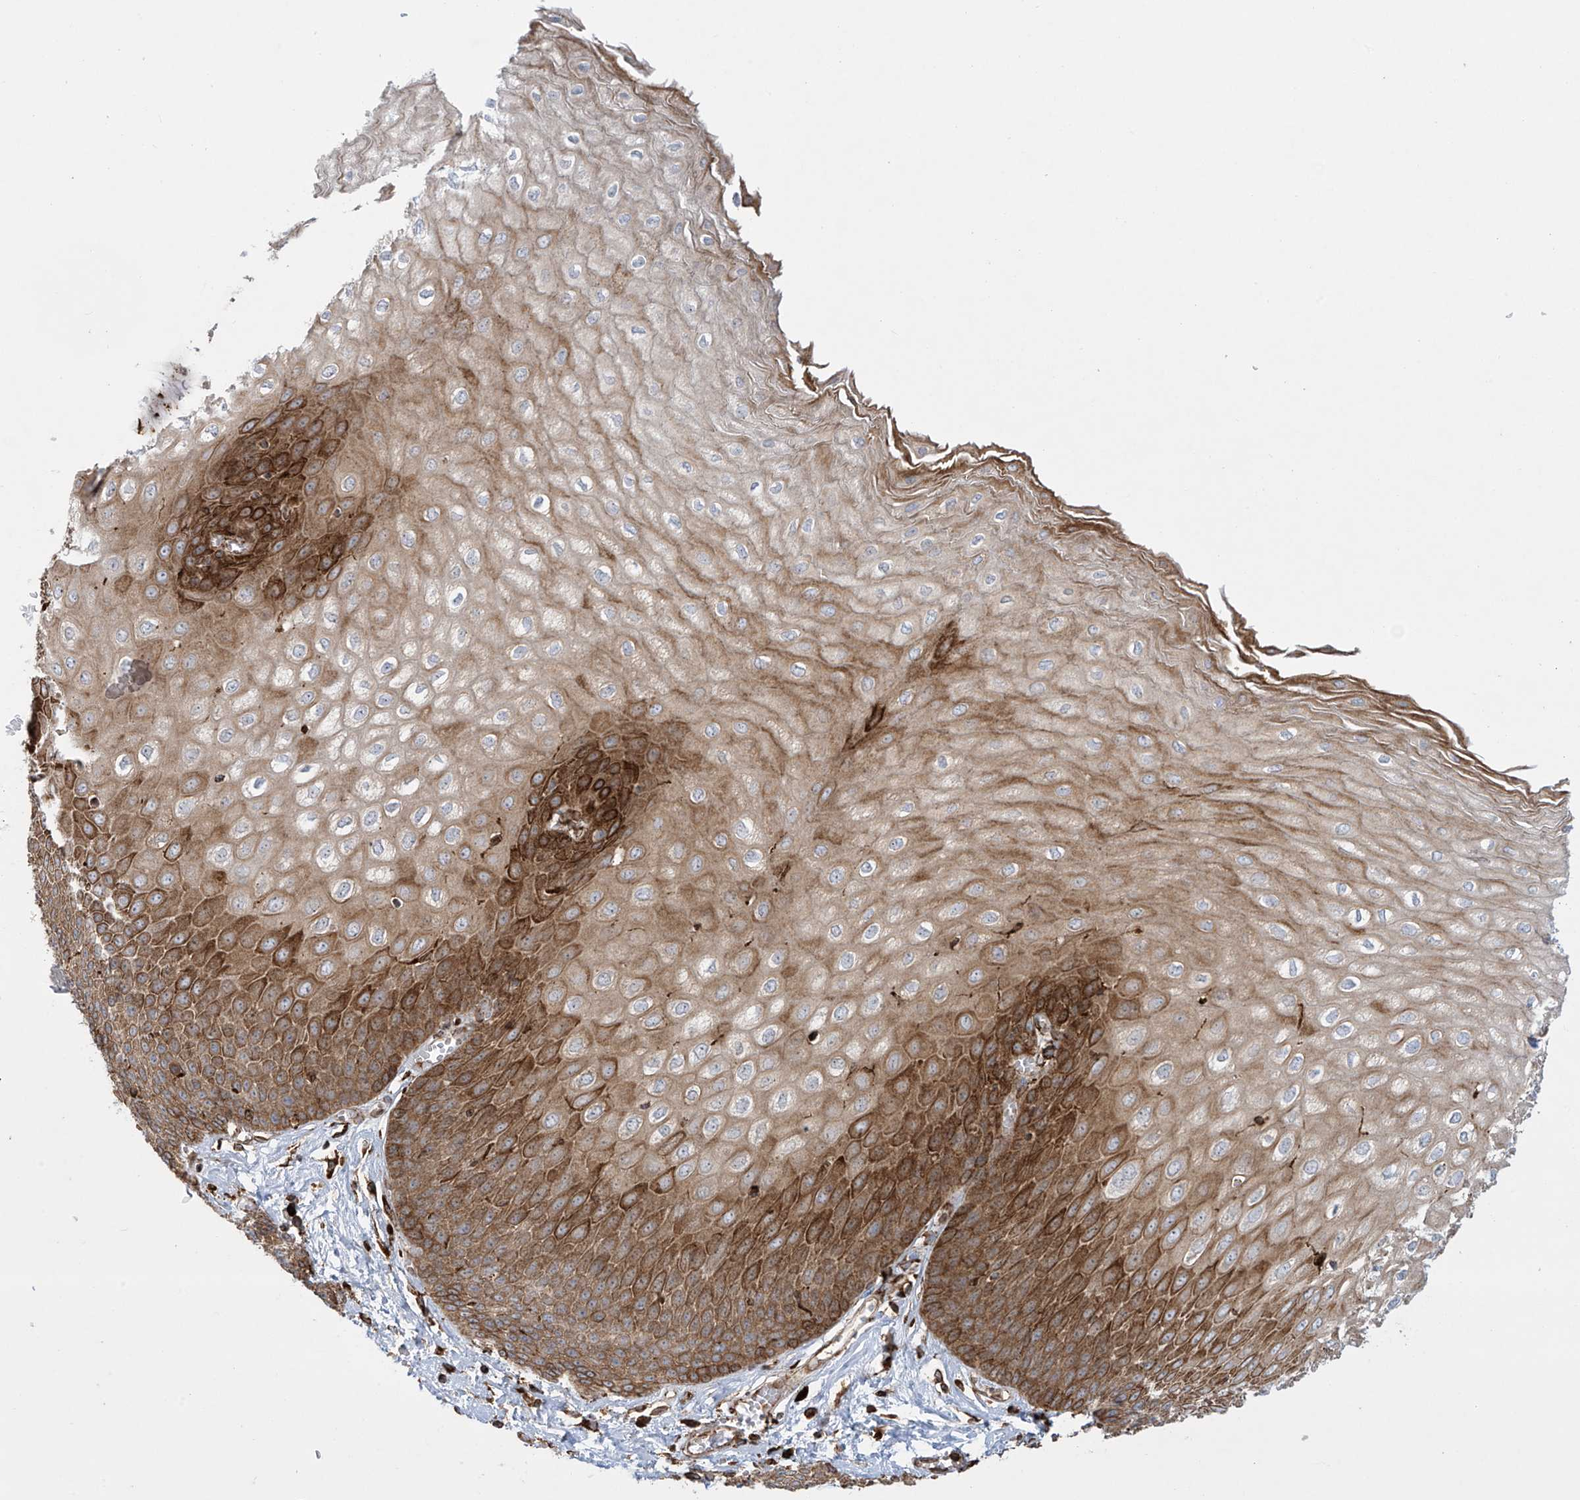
{"staining": {"intensity": "moderate", "quantity": ">75%", "location": "cytoplasmic/membranous"}, "tissue": "esophagus", "cell_type": "Squamous epithelial cells", "image_type": "normal", "snomed": [{"axis": "morphology", "description": "Normal tissue, NOS"}, {"axis": "topography", "description": "Esophagus"}], "caption": "Esophagus was stained to show a protein in brown. There is medium levels of moderate cytoplasmic/membranous positivity in about >75% of squamous epithelial cells. Nuclei are stained in blue.", "gene": "MX1", "patient": {"sex": "male", "age": 60}}